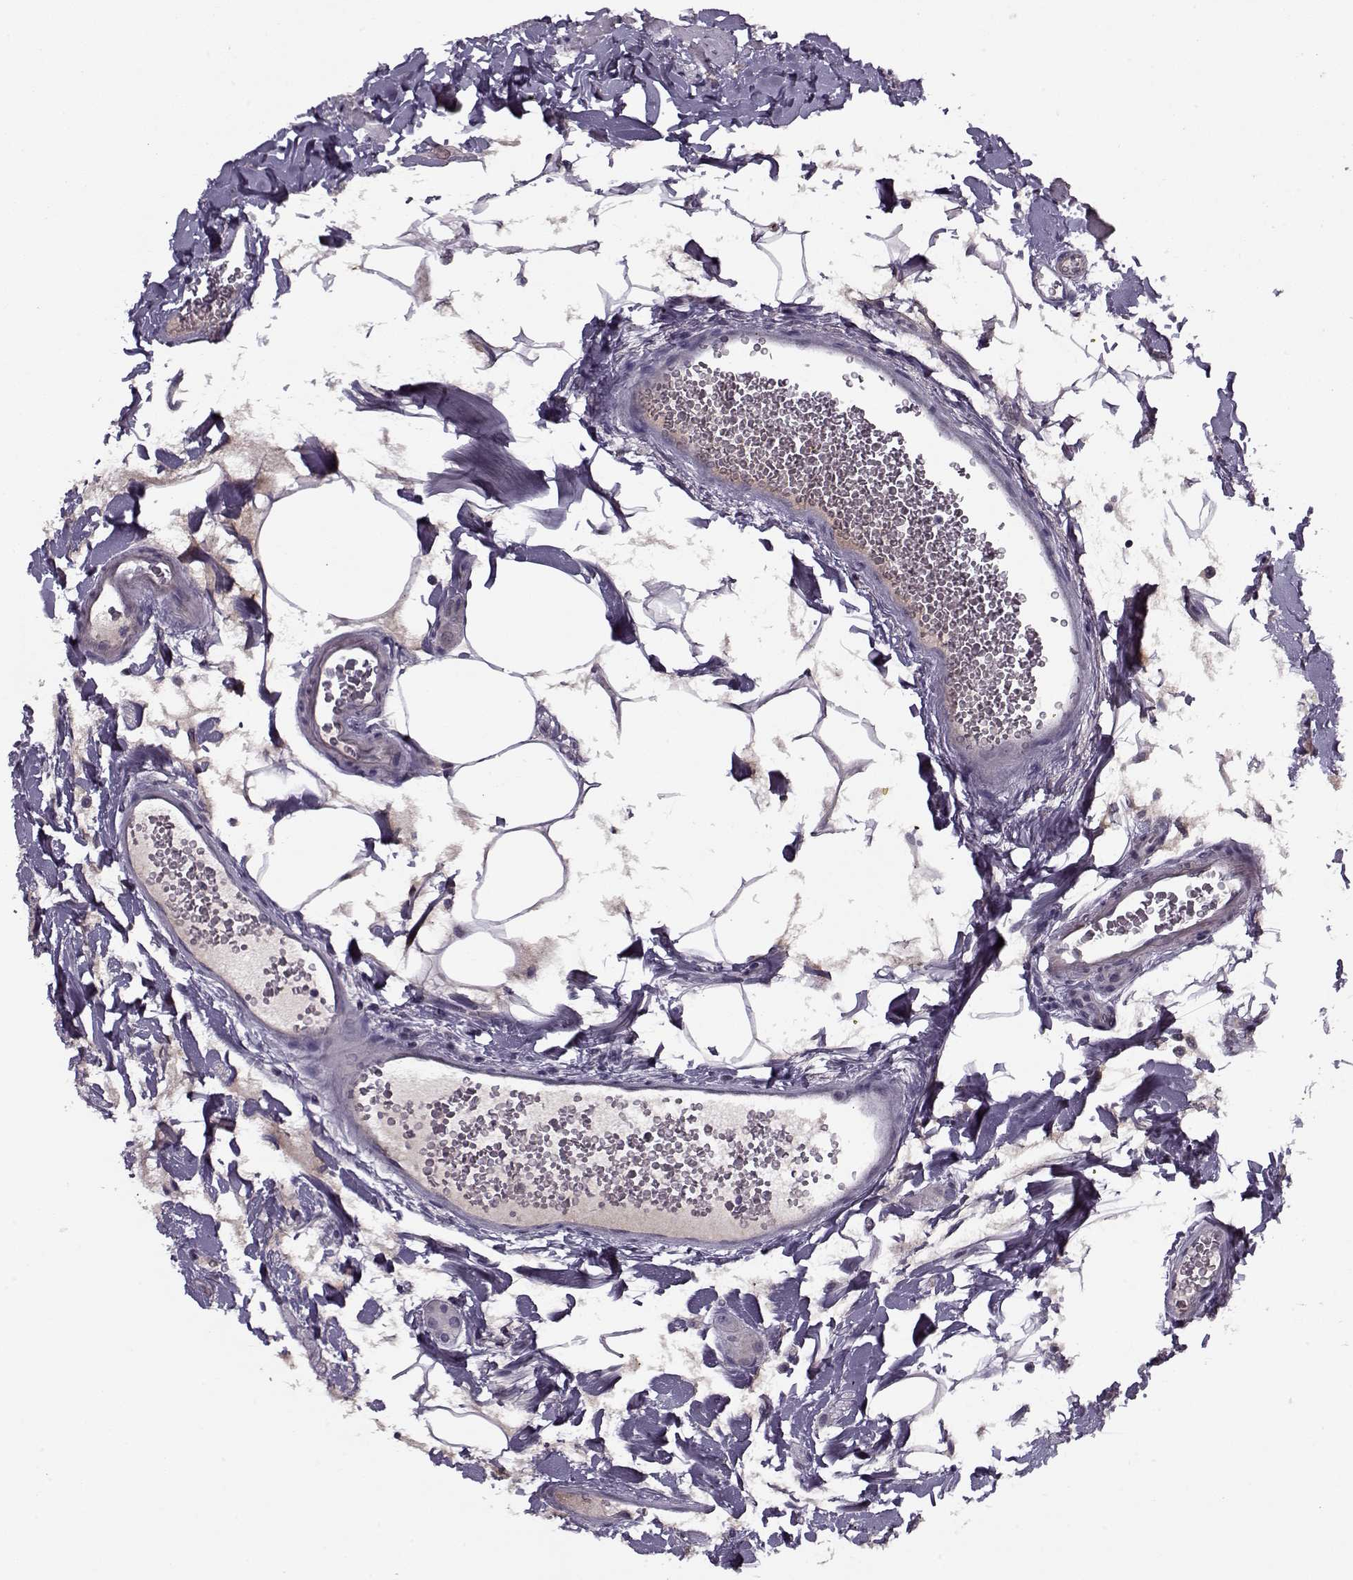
{"staining": {"intensity": "negative", "quantity": "none", "location": "none"}, "tissue": "small intestine", "cell_type": "Glandular cells", "image_type": "normal", "snomed": [{"axis": "morphology", "description": "Normal tissue, NOS"}, {"axis": "topography", "description": "Small intestine"}], "caption": "This is an immunohistochemistry (IHC) histopathology image of unremarkable small intestine. There is no expression in glandular cells.", "gene": "KRT9", "patient": {"sex": "female", "age": 56}}